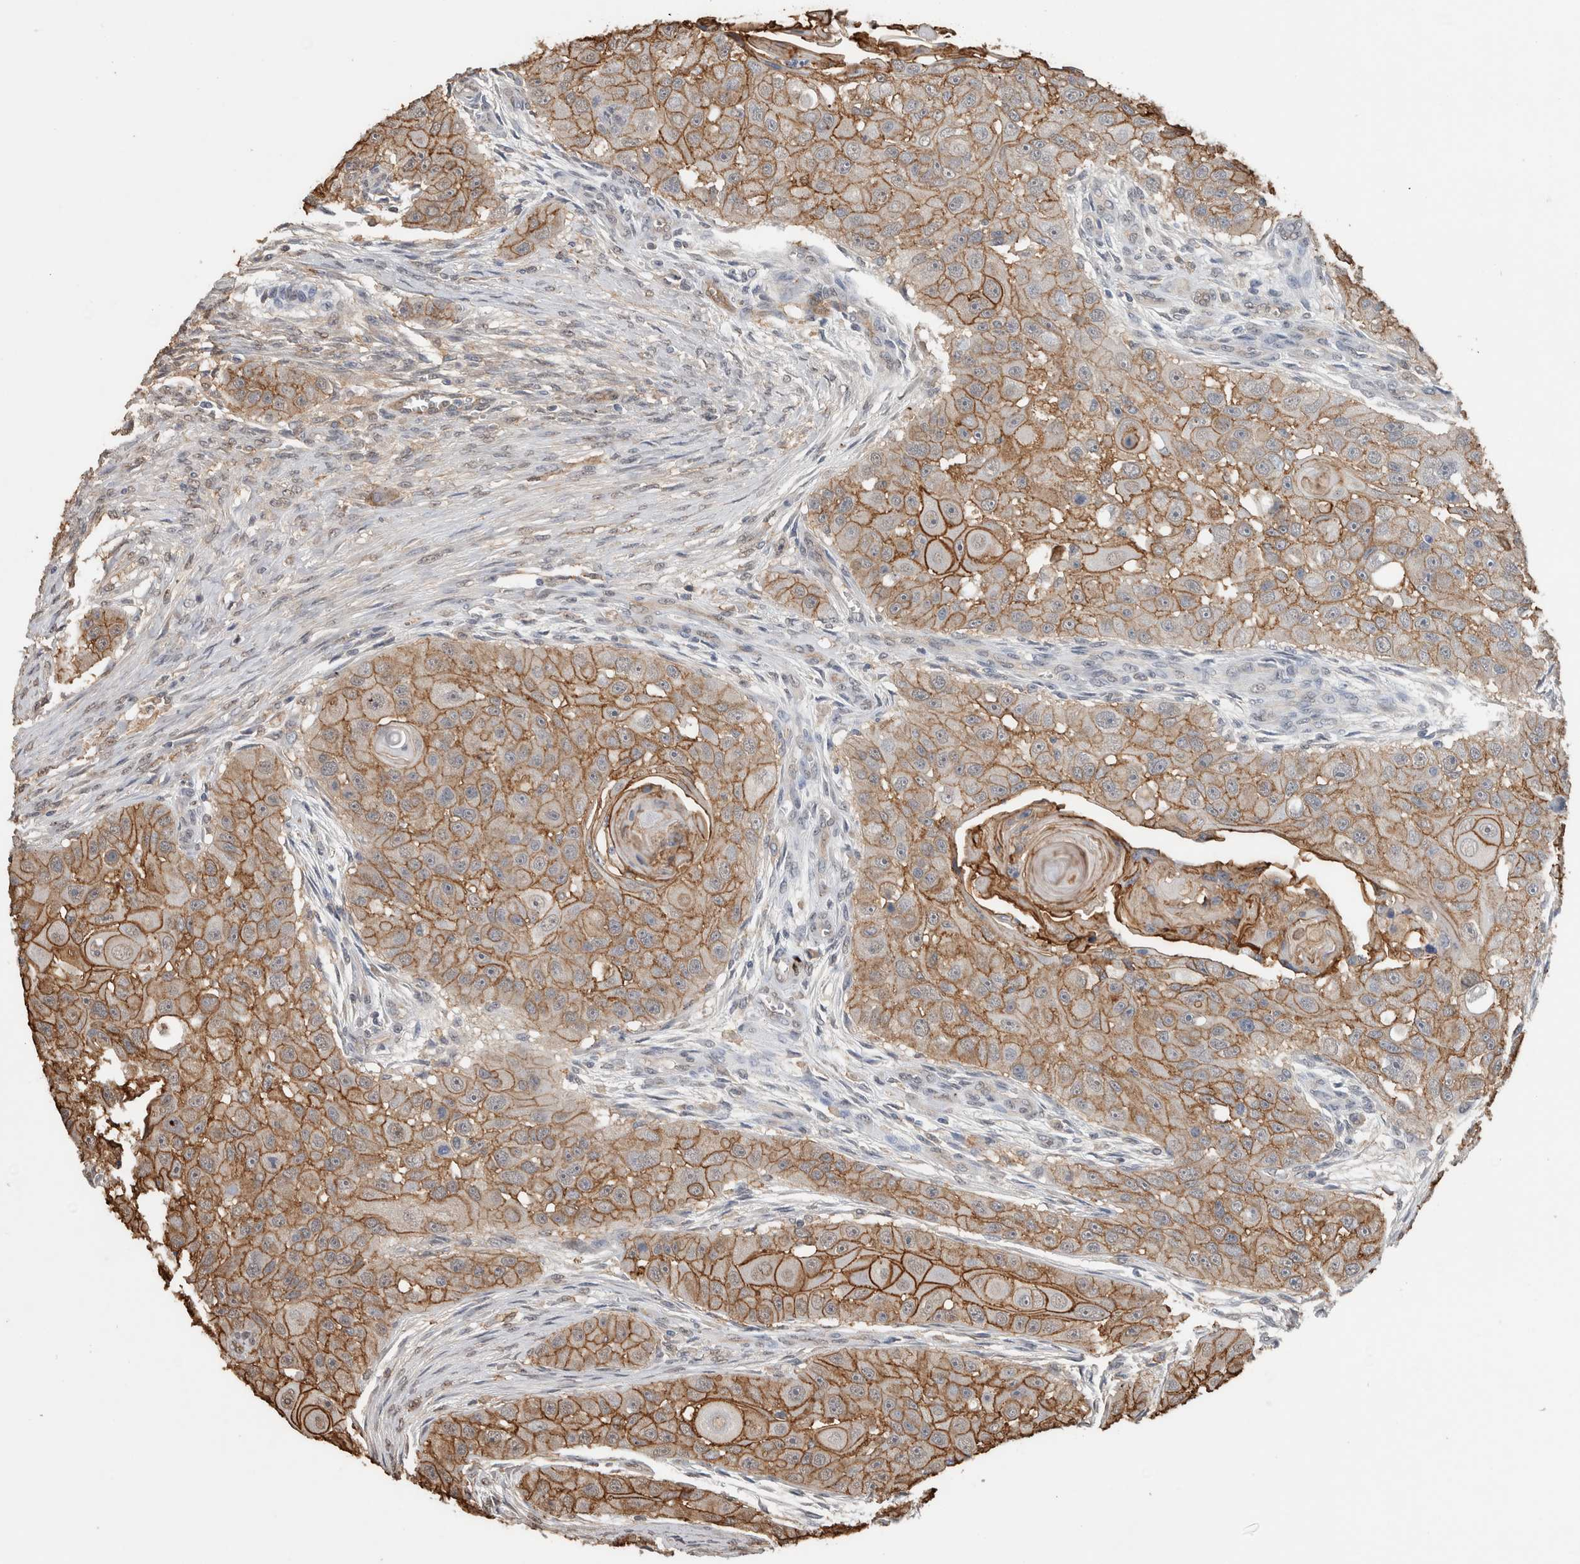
{"staining": {"intensity": "moderate", "quantity": ">75%", "location": "cytoplasmic/membranous"}, "tissue": "head and neck cancer", "cell_type": "Tumor cells", "image_type": "cancer", "snomed": [{"axis": "morphology", "description": "Normal tissue, NOS"}, {"axis": "morphology", "description": "Squamous cell carcinoma, NOS"}, {"axis": "topography", "description": "Skeletal muscle"}, {"axis": "topography", "description": "Head-Neck"}], "caption": "Immunohistochemistry (IHC) histopathology image of neoplastic tissue: human squamous cell carcinoma (head and neck) stained using IHC demonstrates medium levels of moderate protein expression localized specifically in the cytoplasmic/membranous of tumor cells, appearing as a cytoplasmic/membranous brown color.", "gene": "S100A10", "patient": {"sex": "male", "age": 51}}